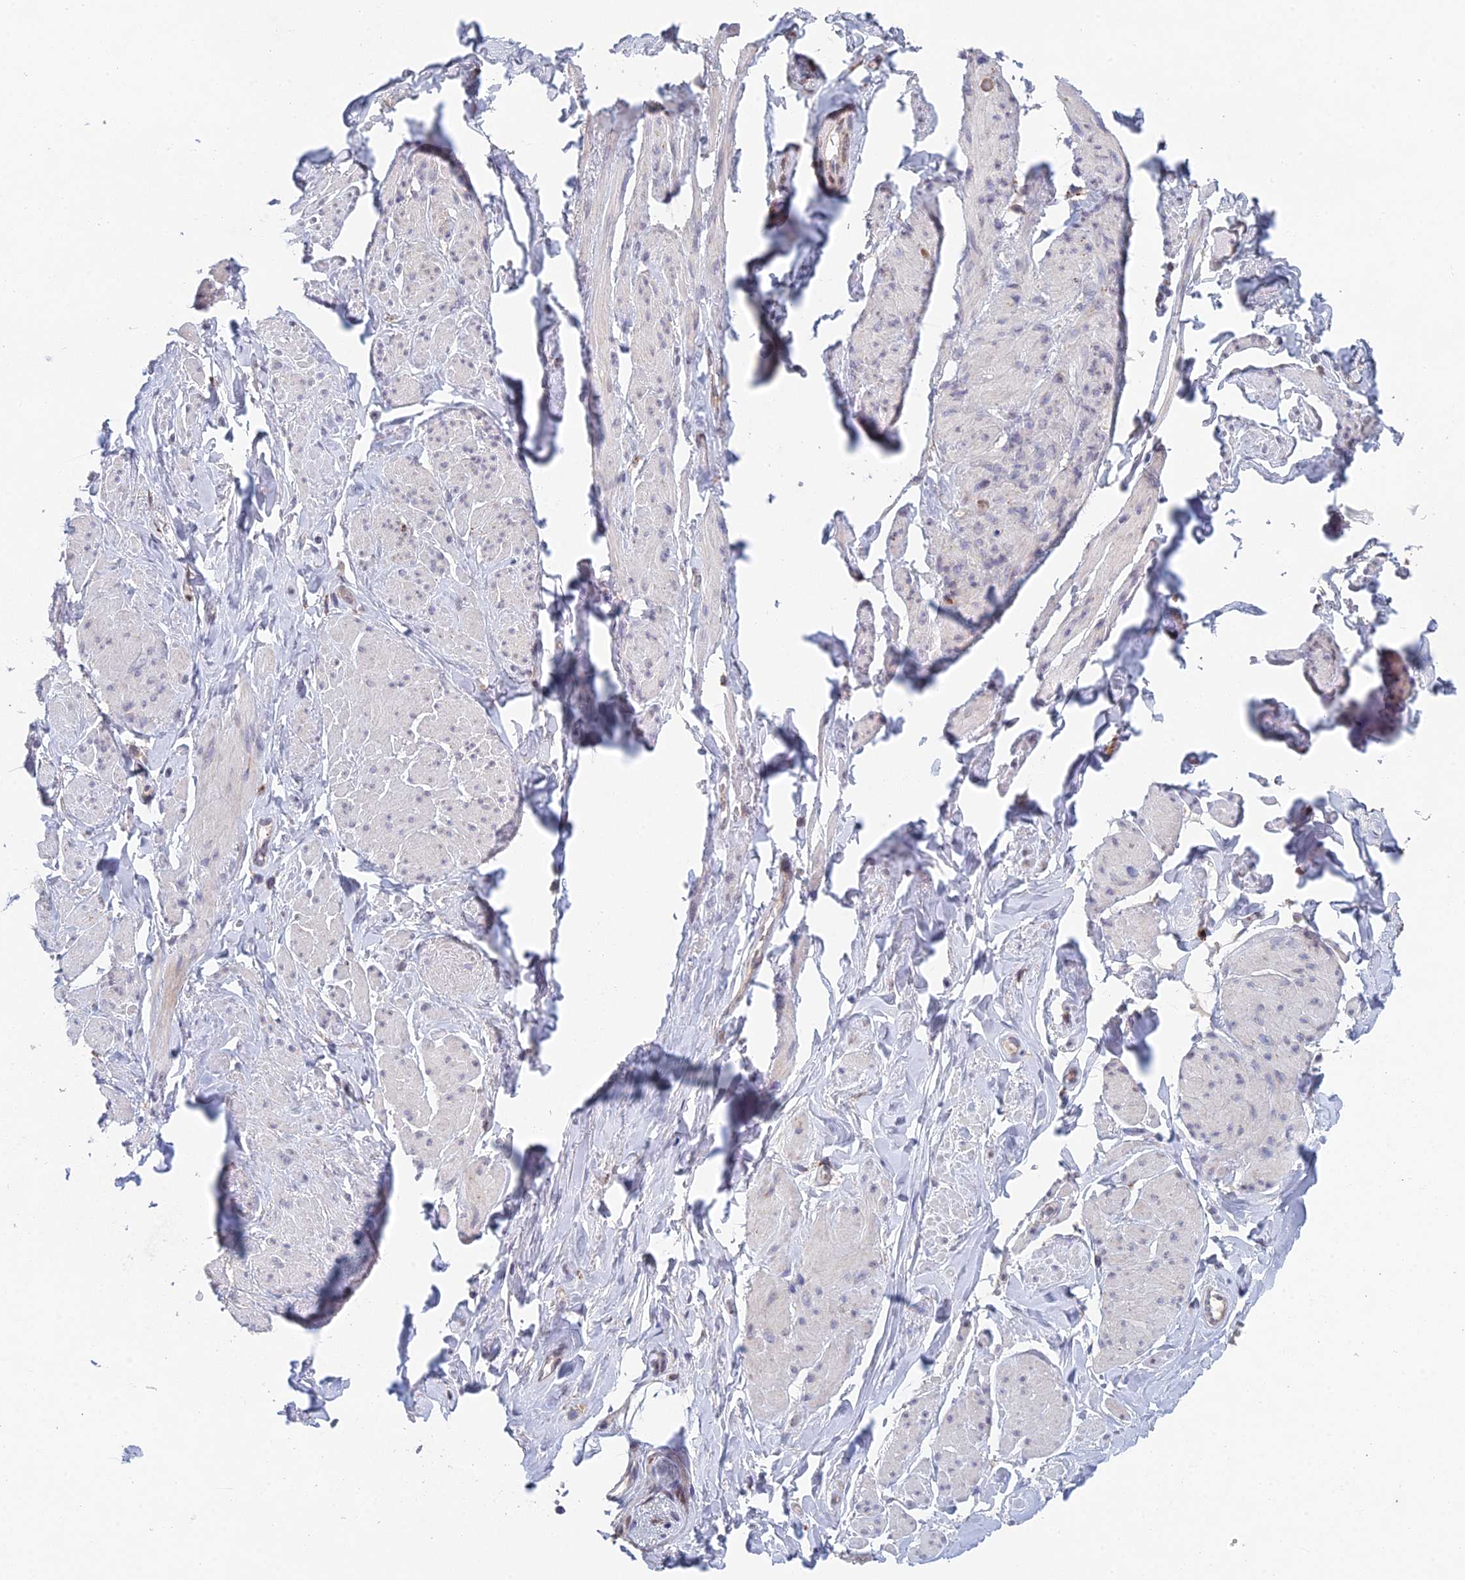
{"staining": {"intensity": "negative", "quantity": "none", "location": "none"}, "tissue": "smooth muscle", "cell_type": "Smooth muscle cells", "image_type": "normal", "snomed": [{"axis": "morphology", "description": "Normal tissue, NOS"}, {"axis": "topography", "description": "Smooth muscle"}, {"axis": "topography", "description": "Peripheral nerve tissue"}], "caption": "A histopathology image of human smooth muscle is negative for staining in smooth muscle cells. Brightfield microscopy of immunohistochemistry (IHC) stained with DAB (brown) and hematoxylin (blue), captured at high magnification.", "gene": "FOXS1", "patient": {"sex": "male", "age": 69}}